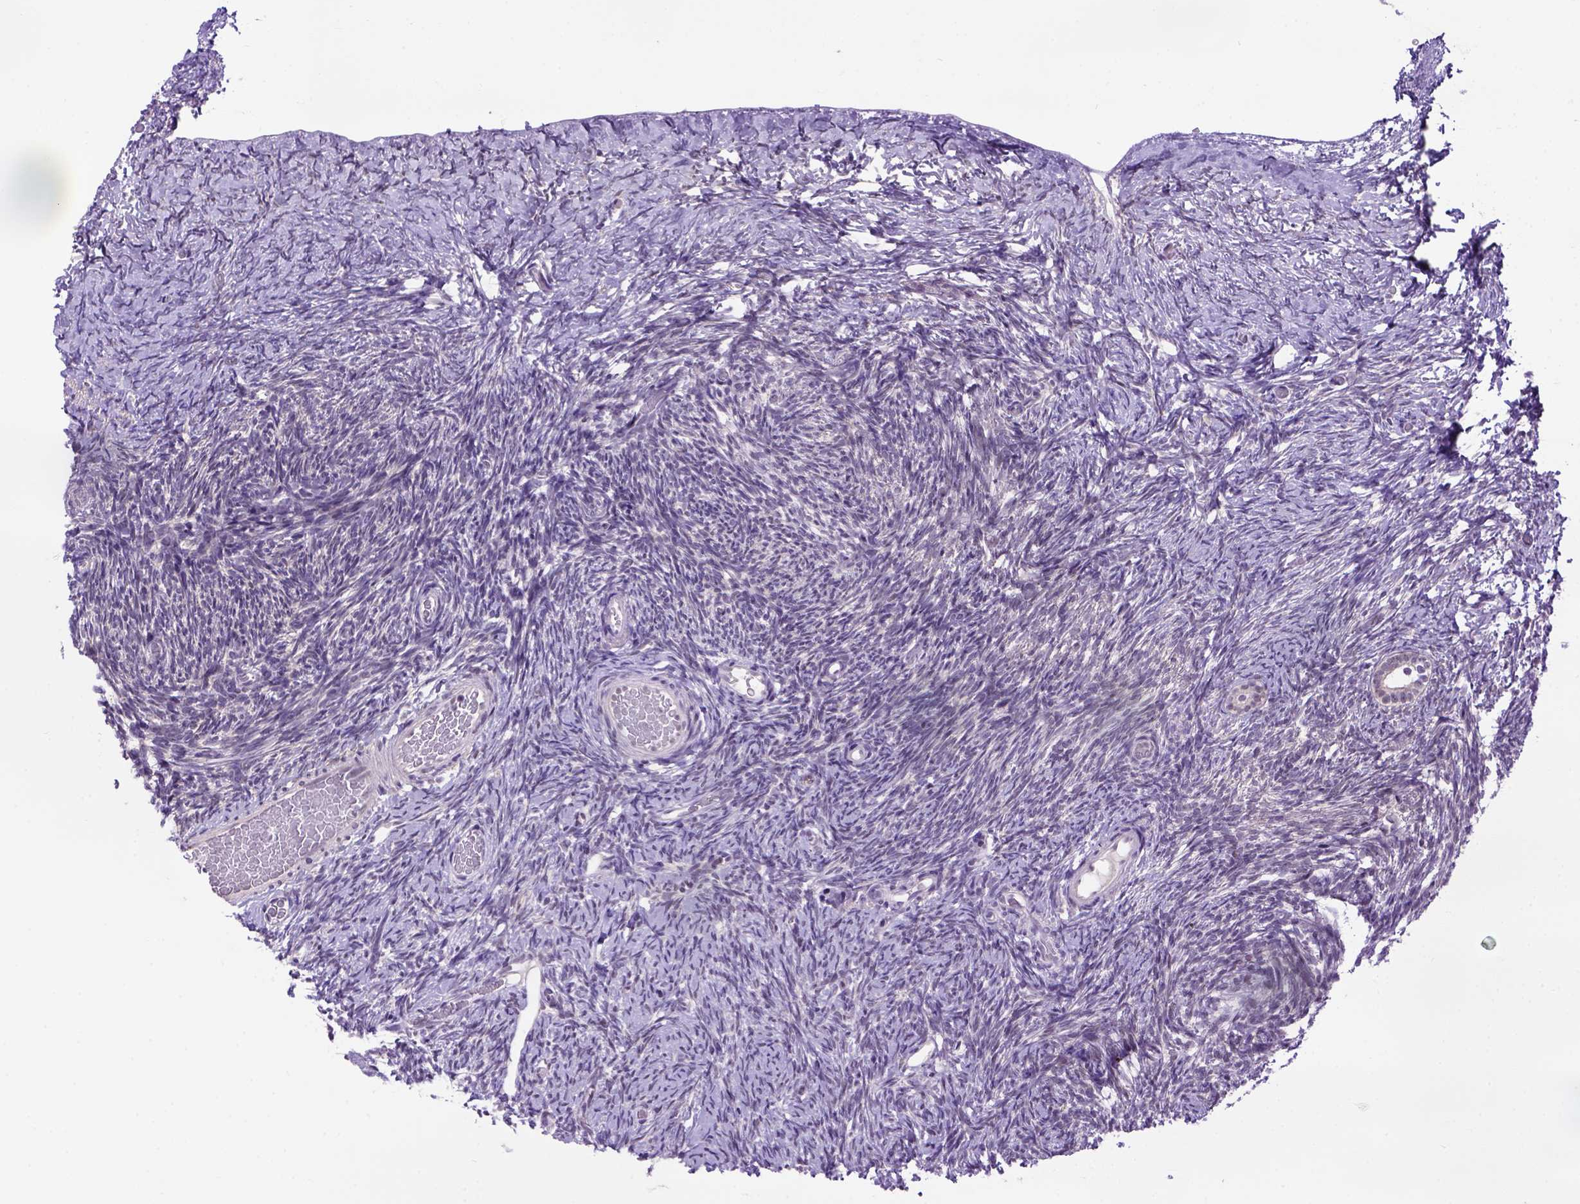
{"staining": {"intensity": "moderate", "quantity": "<25%", "location": "nuclear"}, "tissue": "ovary", "cell_type": "Follicle cells", "image_type": "normal", "snomed": [{"axis": "morphology", "description": "Normal tissue, NOS"}, {"axis": "topography", "description": "Ovary"}], "caption": "IHC micrograph of unremarkable ovary: human ovary stained using immunohistochemistry (IHC) demonstrates low levels of moderate protein expression localized specifically in the nuclear of follicle cells, appearing as a nuclear brown color.", "gene": "TBPL1", "patient": {"sex": "female", "age": 39}}